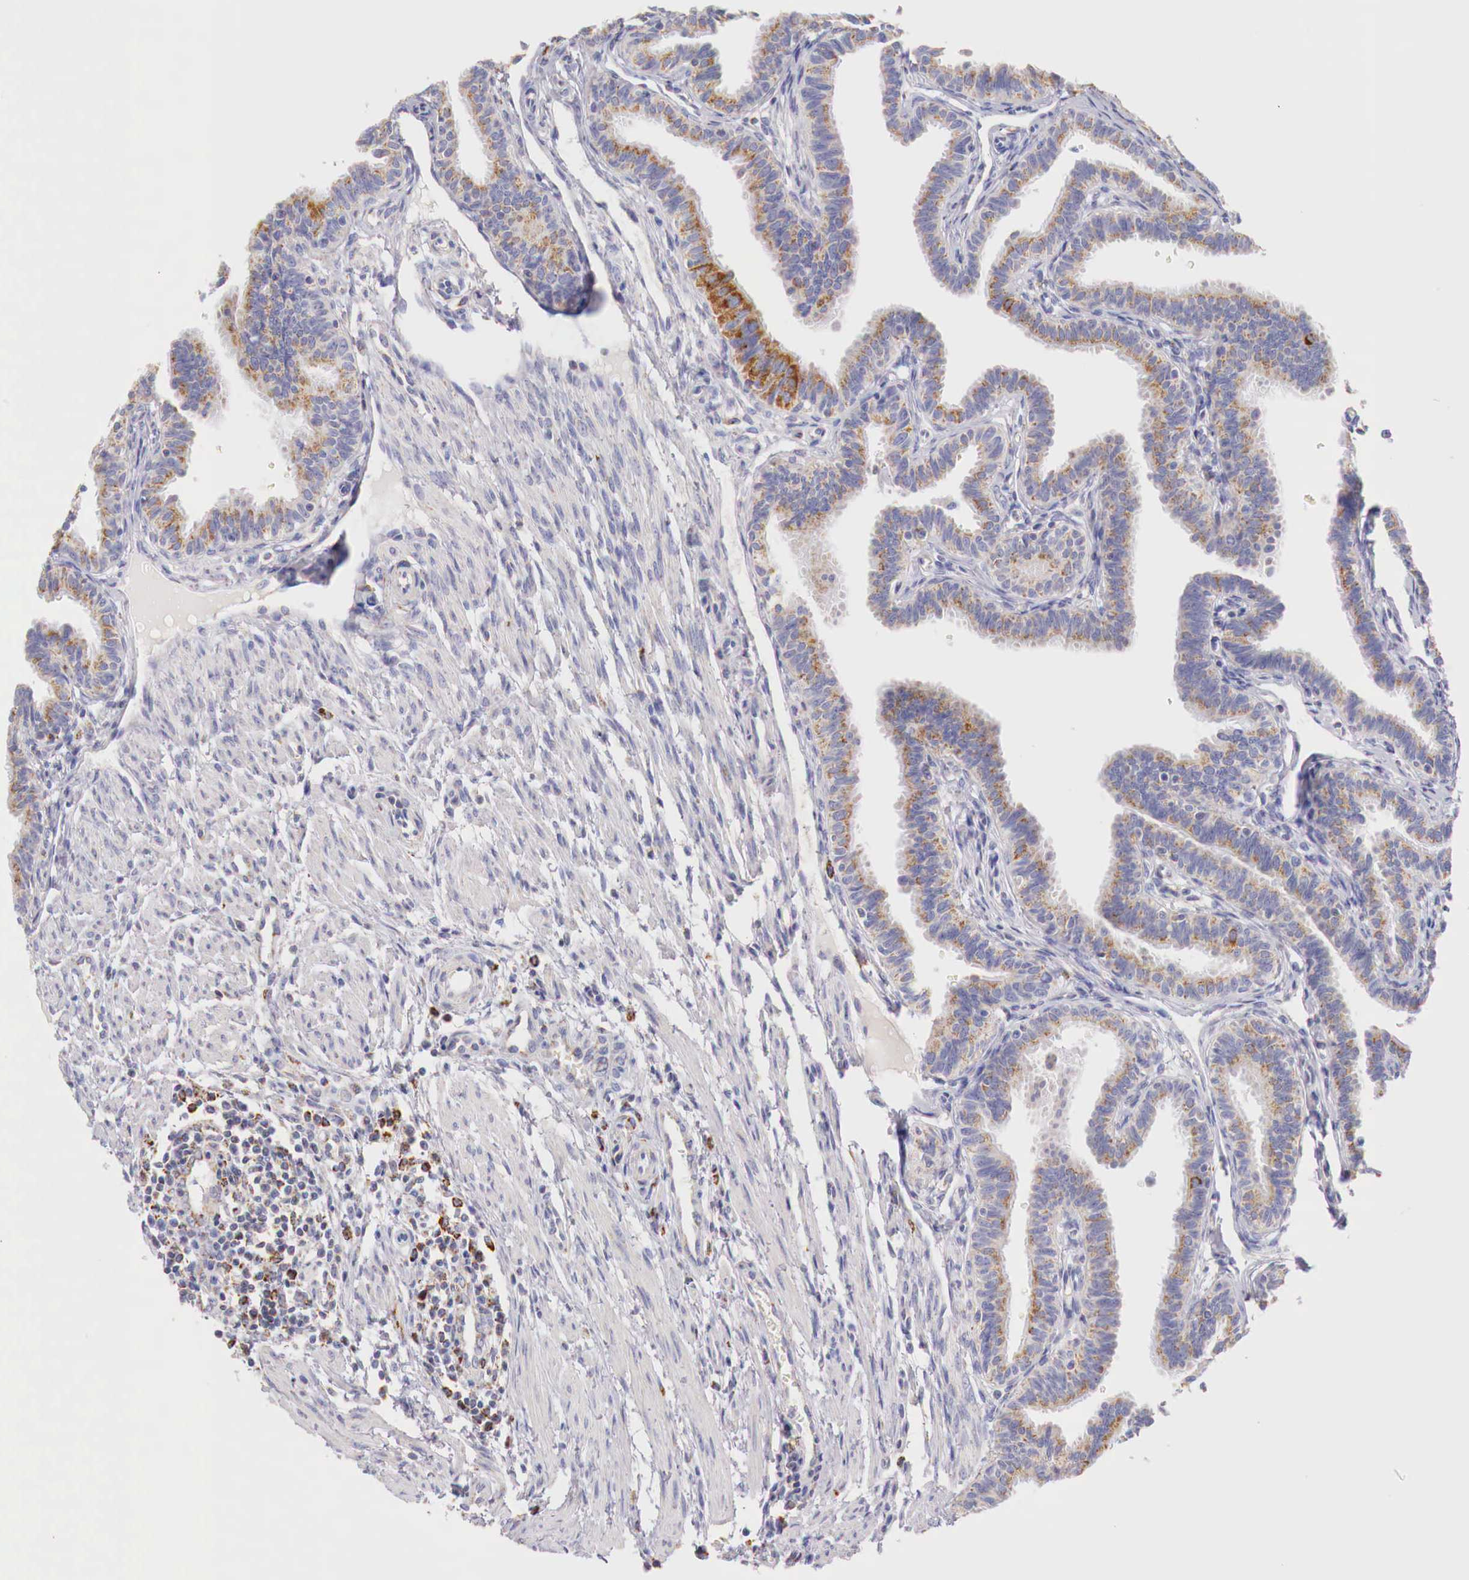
{"staining": {"intensity": "moderate", "quantity": ">75%", "location": "cytoplasmic/membranous"}, "tissue": "fallopian tube", "cell_type": "Glandular cells", "image_type": "normal", "snomed": [{"axis": "morphology", "description": "Normal tissue, NOS"}, {"axis": "topography", "description": "Fallopian tube"}], "caption": "Fallopian tube stained with DAB immunohistochemistry shows medium levels of moderate cytoplasmic/membranous expression in approximately >75% of glandular cells.", "gene": "IDH3G", "patient": {"sex": "female", "age": 32}}